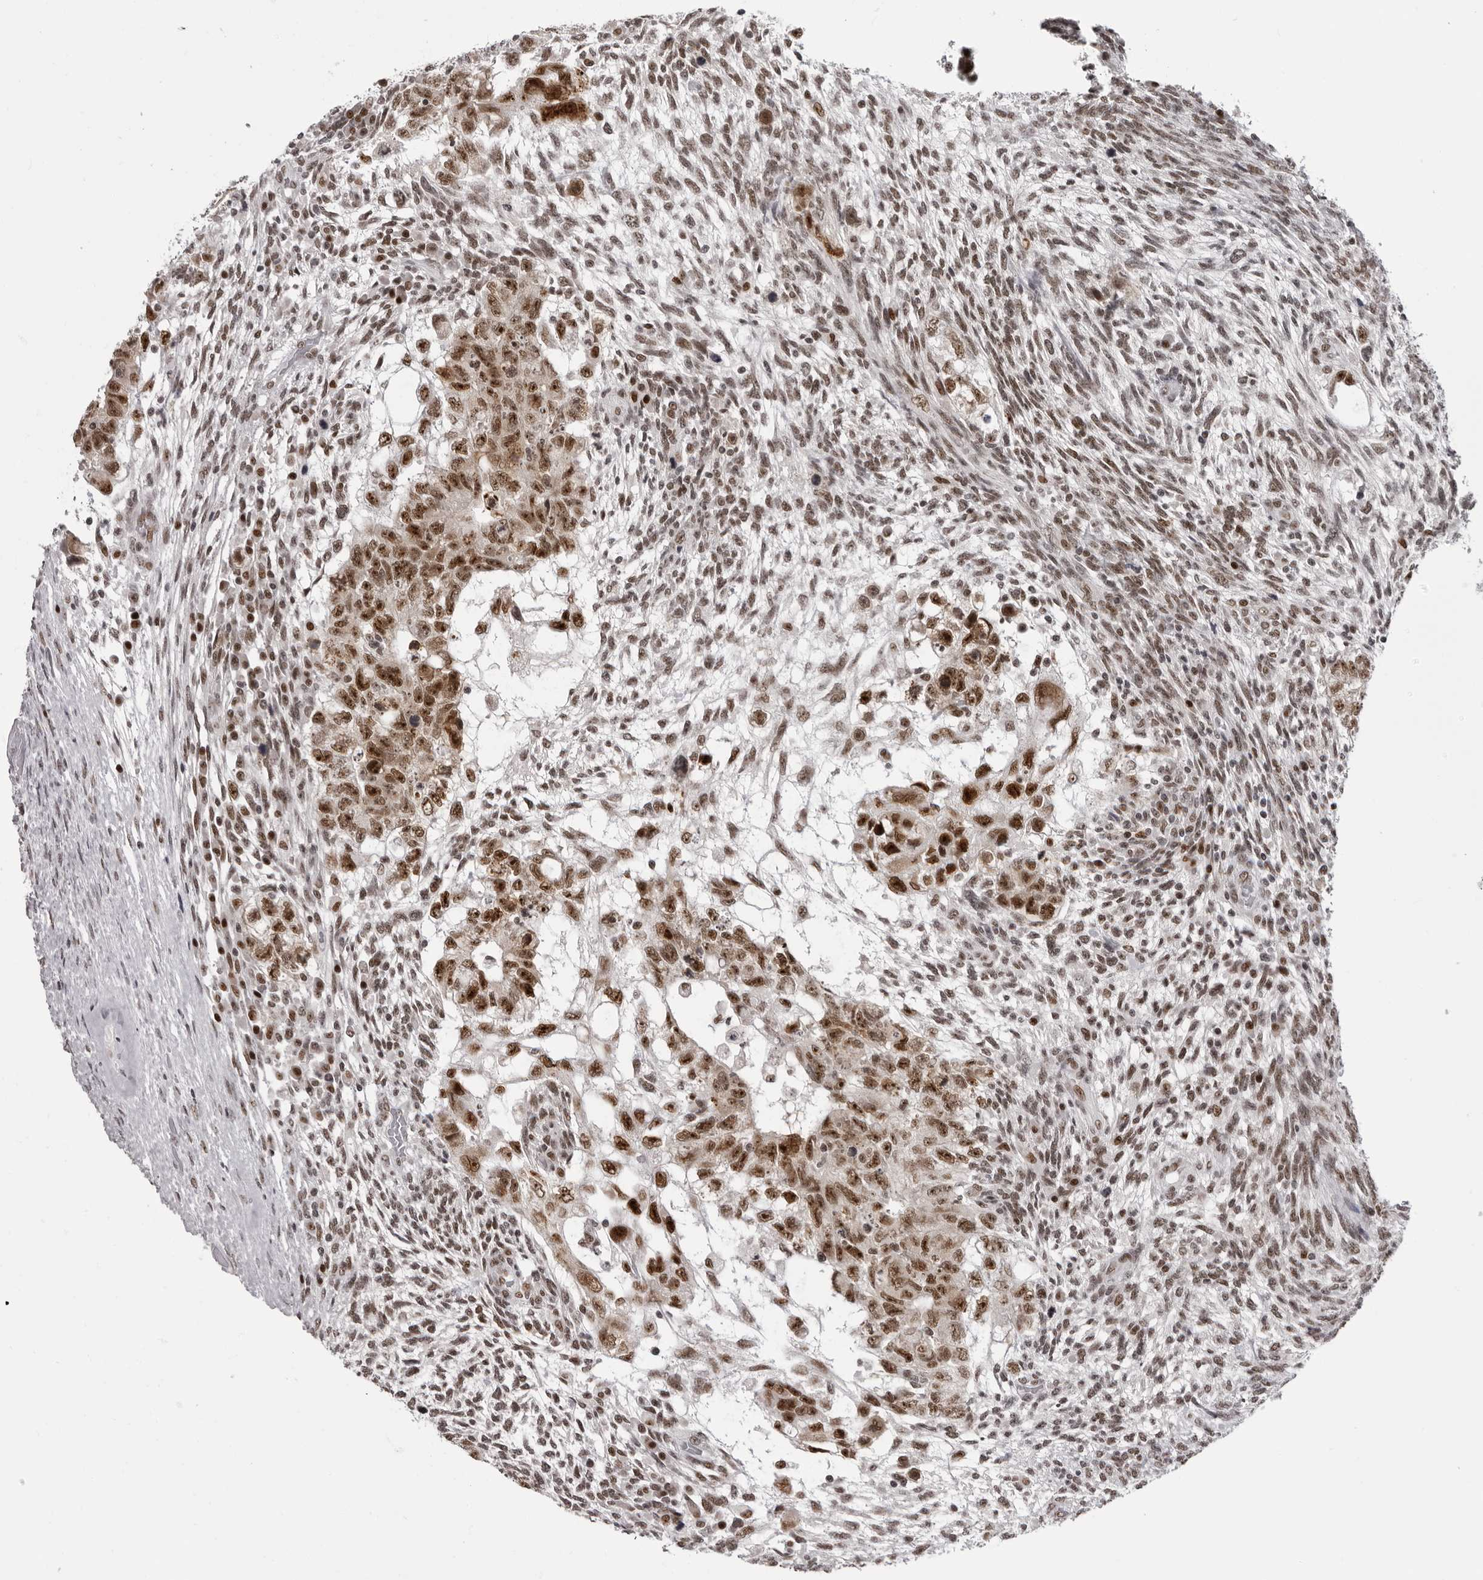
{"staining": {"intensity": "moderate", "quantity": ">75%", "location": "nuclear"}, "tissue": "testis cancer", "cell_type": "Tumor cells", "image_type": "cancer", "snomed": [{"axis": "morphology", "description": "Normal tissue, NOS"}, {"axis": "morphology", "description": "Carcinoma, Embryonal, NOS"}, {"axis": "topography", "description": "Testis"}], "caption": "The image reveals staining of embryonal carcinoma (testis), revealing moderate nuclear protein expression (brown color) within tumor cells.", "gene": "HEXIM2", "patient": {"sex": "male", "age": 36}}